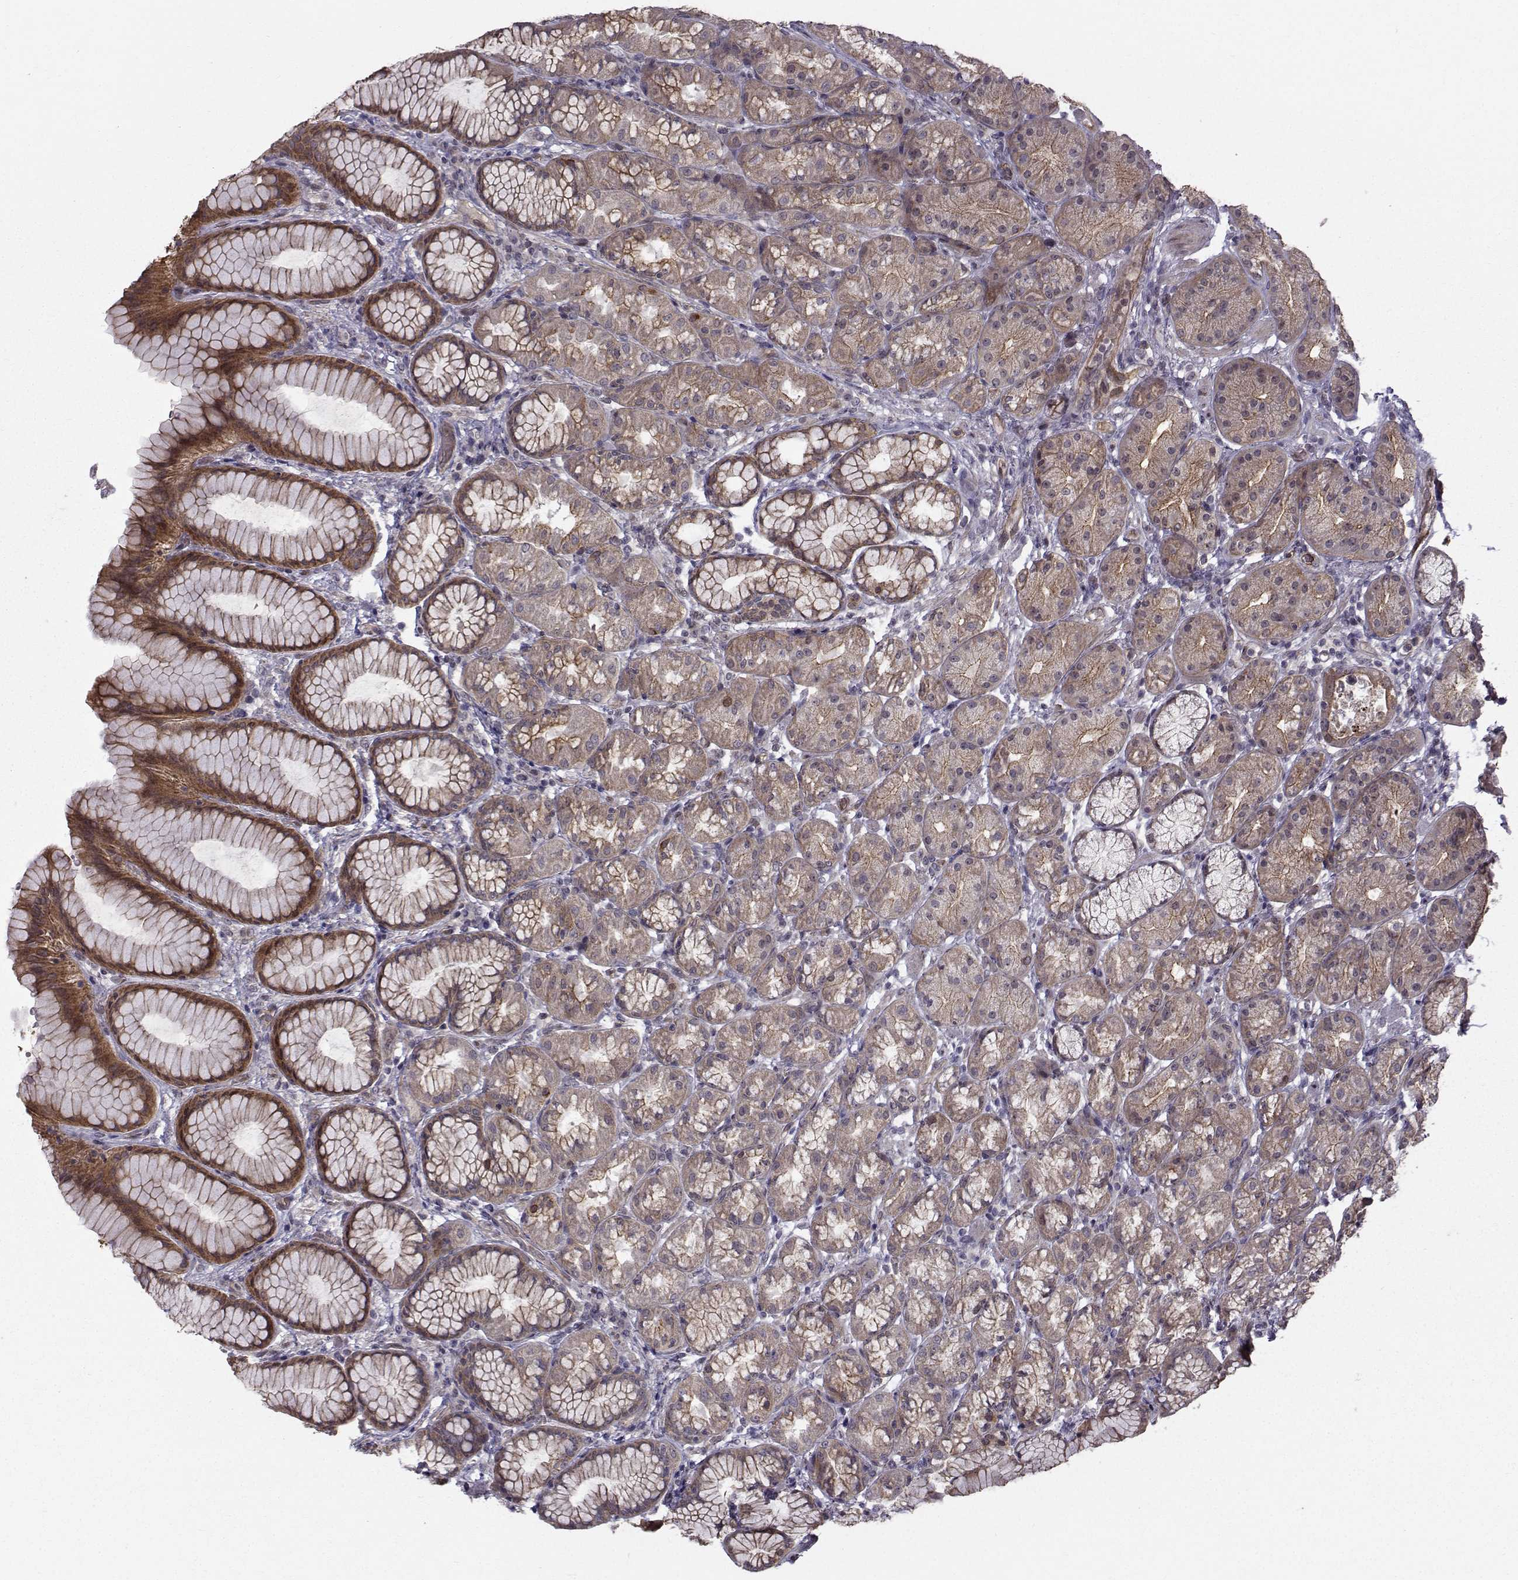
{"staining": {"intensity": "moderate", "quantity": "25%-75%", "location": "cytoplasmic/membranous"}, "tissue": "stomach", "cell_type": "Glandular cells", "image_type": "normal", "snomed": [{"axis": "morphology", "description": "Normal tissue, NOS"}, {"axis": "morphology", "description": "Adenocarcinoma, NOS"}, {"axis": "topography", "description": "Stomach"}], "caption": "Human stomach stained with a brown dye displays moderate cytoplasmic/membranous positive expression in about 25%-75% of glandular cells.", "gene": "APC", "patient": {"sex": "female", "age": 79}}